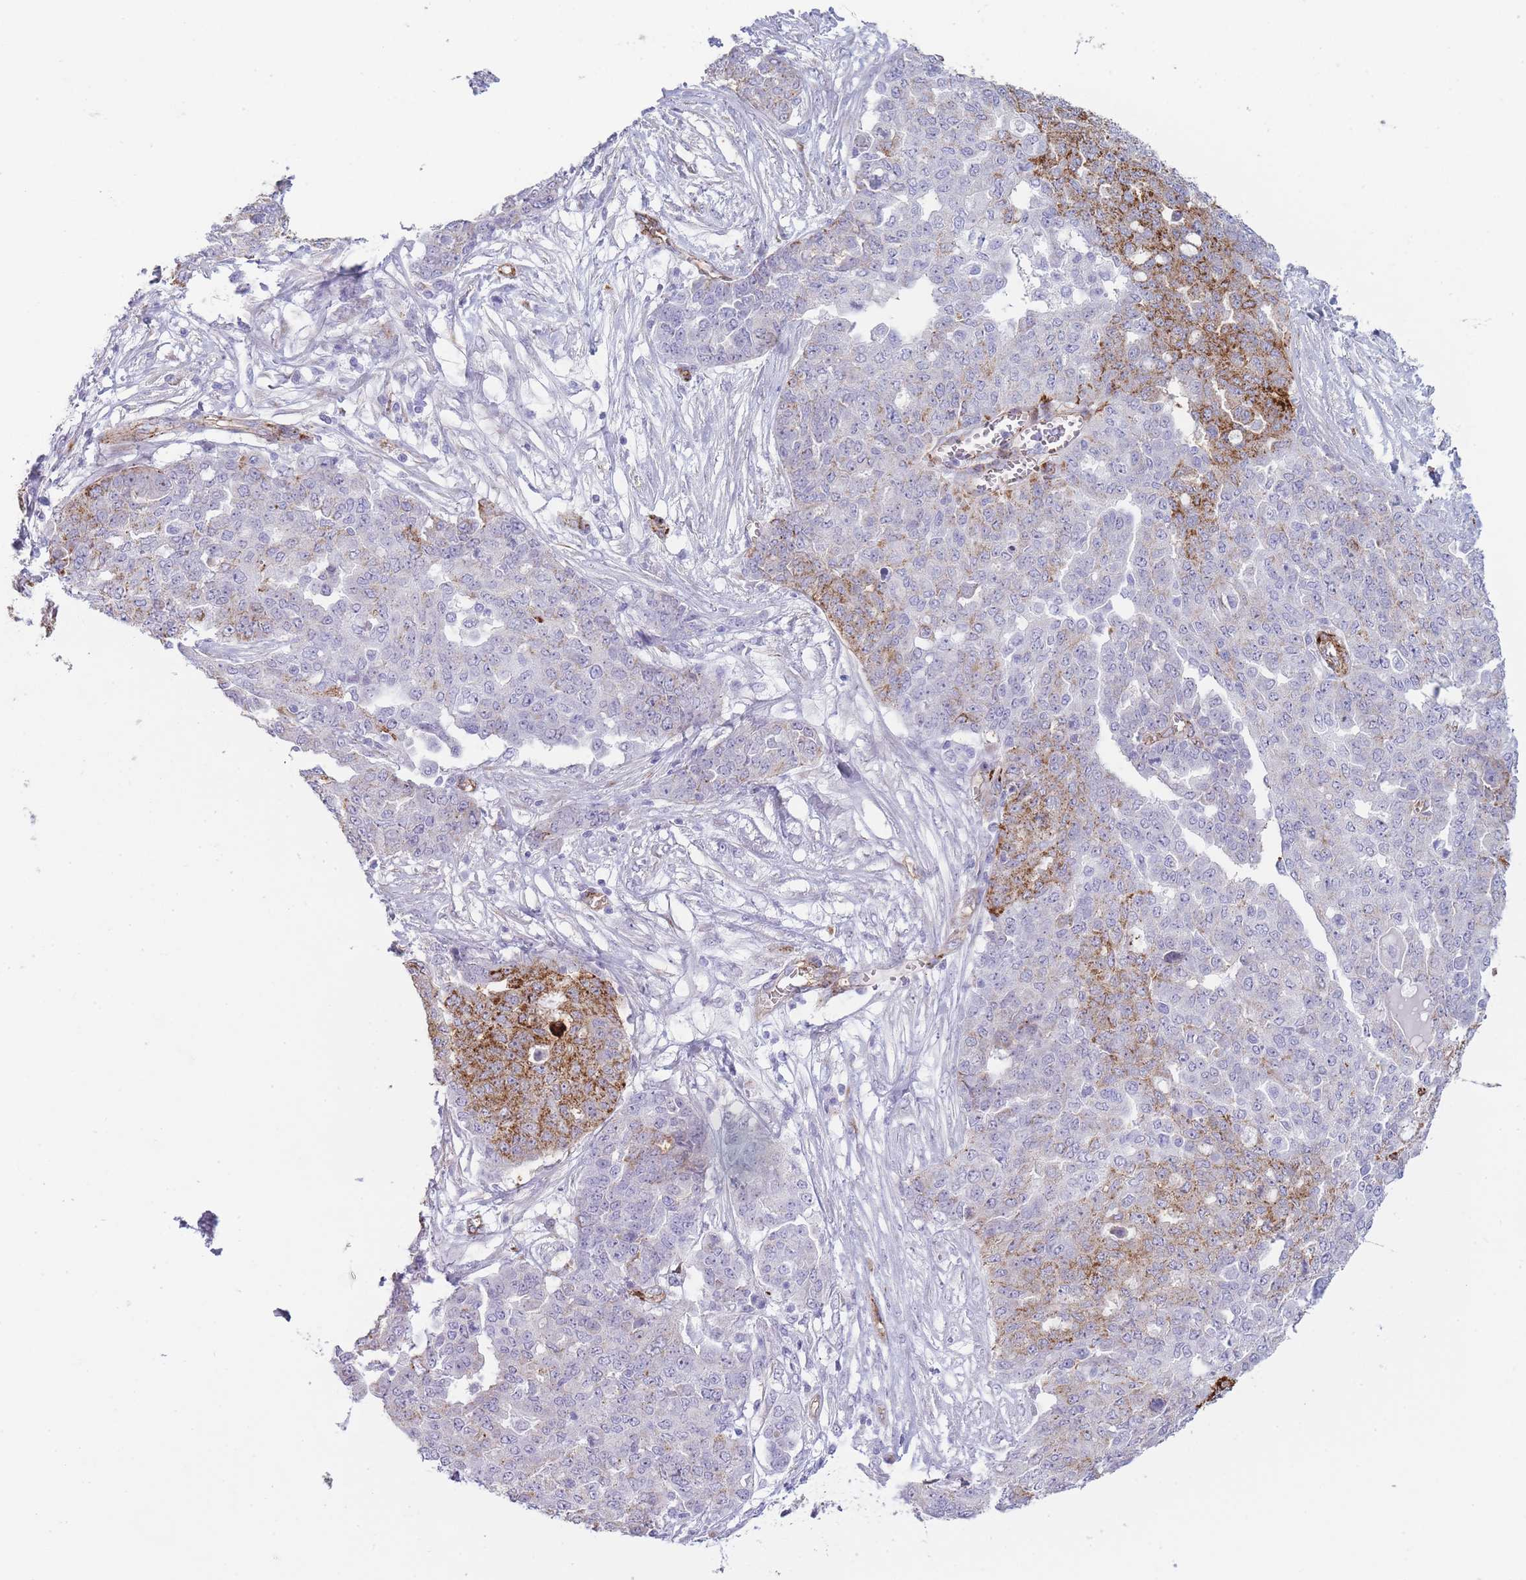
{"staining": {"intensity": "moderate", "quantity": "25%-75%", "location": "cytoplasmic/membranous"}, "tissue": "ovarian cancer", "cell_type": "Tumor cells", "image_type": "cancer", "snomed": [{"axis": "morphology", "description": "Cystadenocarcinoma, serous, NOS"}, {"axis": "topography", "description": "Soft tissue"}, {"axis": "topography", "description": "Ovary"}], "caption": "Tumor cells display moderate cytoplasmic/membranous expression in about 25%-75% of cells in serous cystadenocarcinoma (ovarian).", "gene": "UTP14A", "patient": {"sex": "female", "age": 57}}